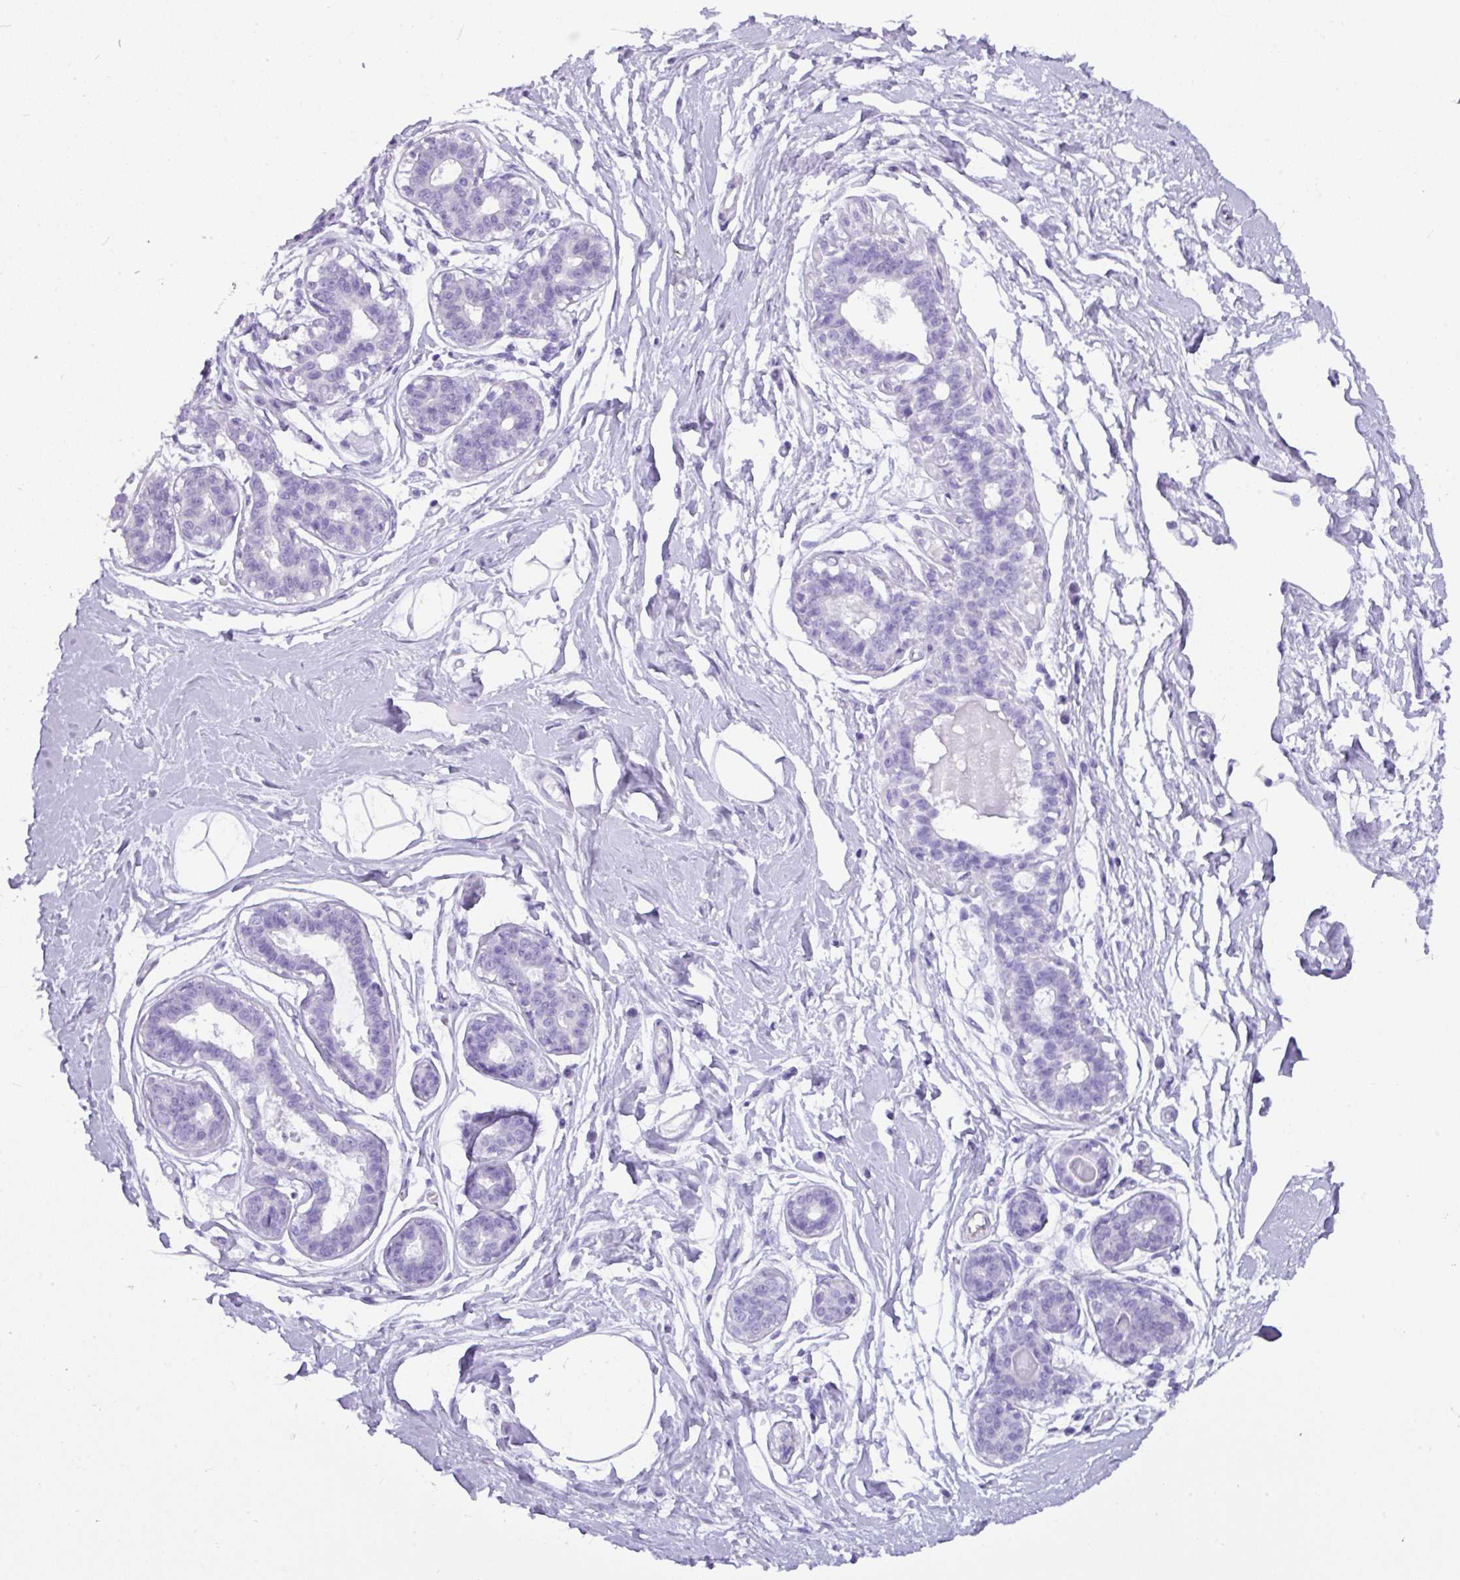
{"staining": {"intensity": "negative", "quantity": "none", "location": "none"}, "tissue": "breast", "cell_type": "Adipocytes", "image_type": "normal", "snomed": [{"axis": "morphology", "description": "Normal tissue, NOS"}, {"axis": "topography", "description": "Breast"}], "caption": "Protein analysis of benign breast shows no significant staining in adipocytes. (Brightfield microscopy of DAB immunohistochemistry (IHC) at high magnification).", "gene": "NCCRP1", "patient": {"sex": "female", "age": 45}}